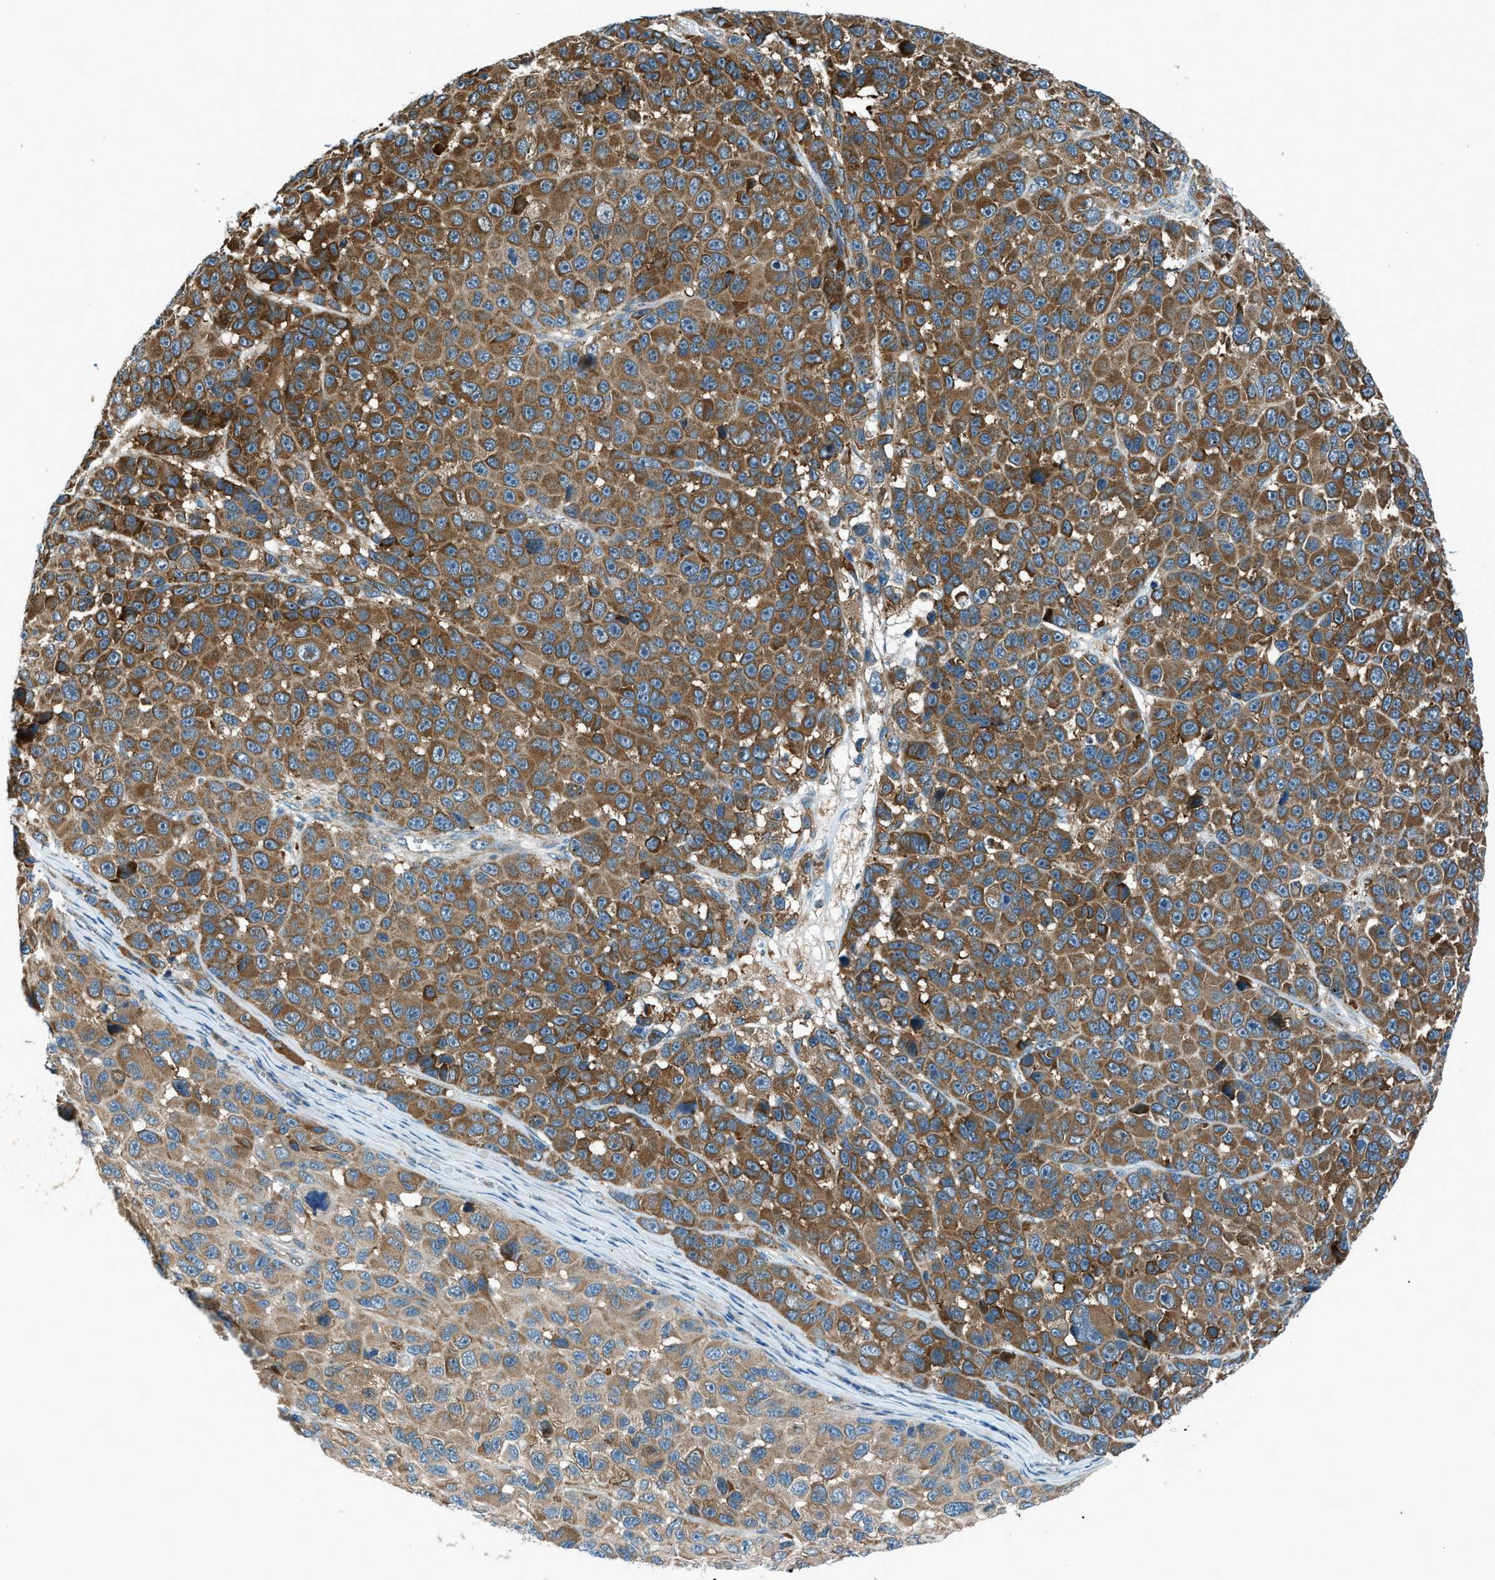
{"staining": {"intensity": "moderate", "quantity": ">75%", "location": "cytoplasmic/membranous"}, "tissue": "melanoma", "cell_type": "Tumor cells", "image_type": "cancer", "snomed": [{"axis": "morphology", "description": "Malignant melanoma, NOS"}, {"axis": "topography", "description": "Skin"}], "caption": "Melanoma was stained to show a protein in brown. There is medium levels of moderate cytoplasmic/membranous staining in approximately >75% of tumor cells.", "gene": "PIGG", "patient": {"sex": "male", "age": 53}}